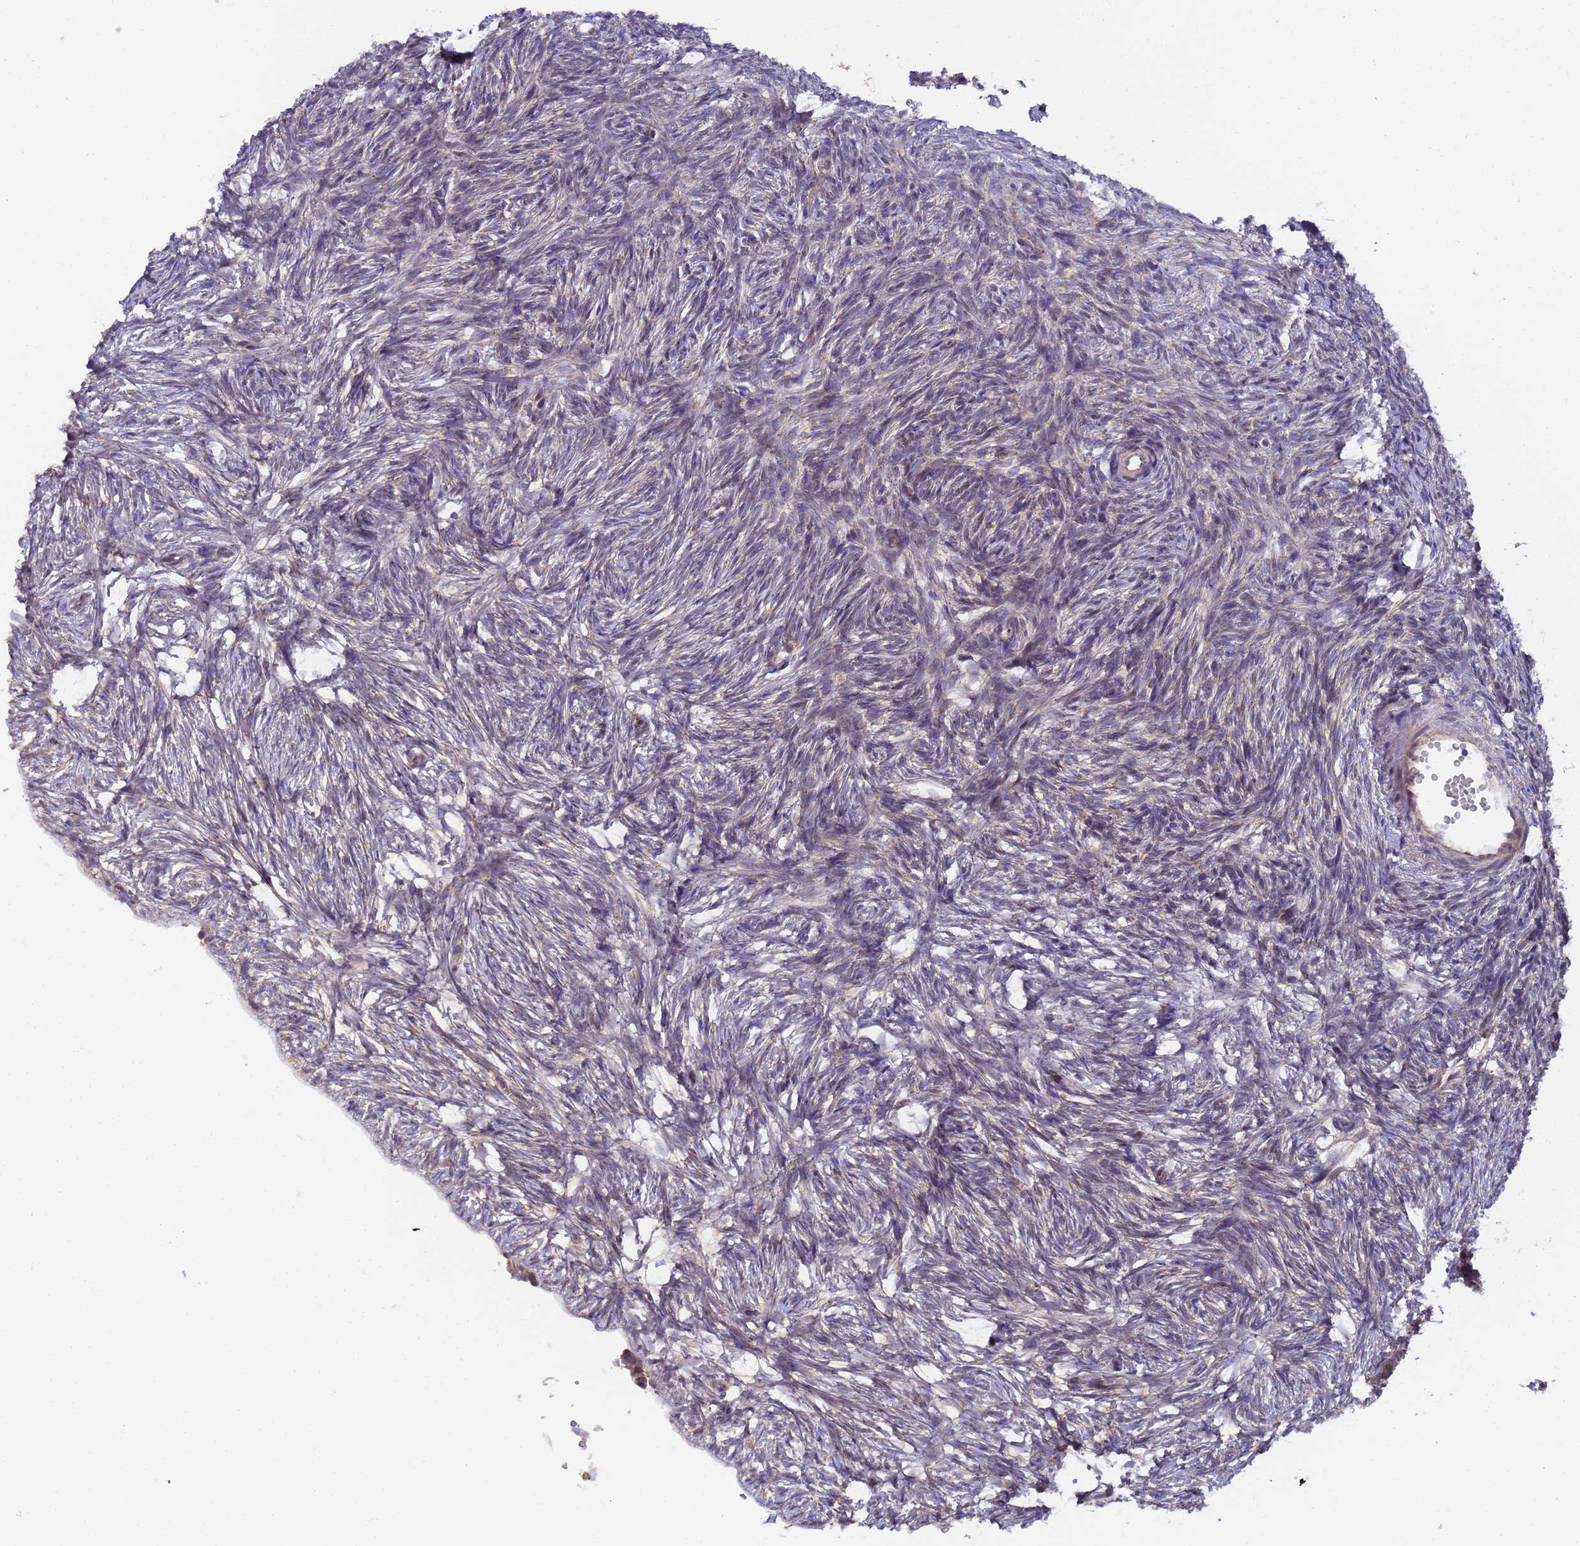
{"staining": {"intensity": "weak", "quantity": "<25%", "location": "cytoplasmic/membranous"}, "tissue": "ovary", "cell_type": "Ovarian stroma cells", "image_type": "normal", "snomed": [{"axis": "morphology", "description": "Normal tissue, NOS"}, {"axis": "topography", "description": "Ovary"}], "caption": "Ovarian stroma cells are negative for protein expression in benign human ovary. (DAB immunohistochemistry (IHC) visualized using brightfield microscopy, high magnification).", "gene": "RAPGEF3", "patient": {"sex": "female", "age": 51}}